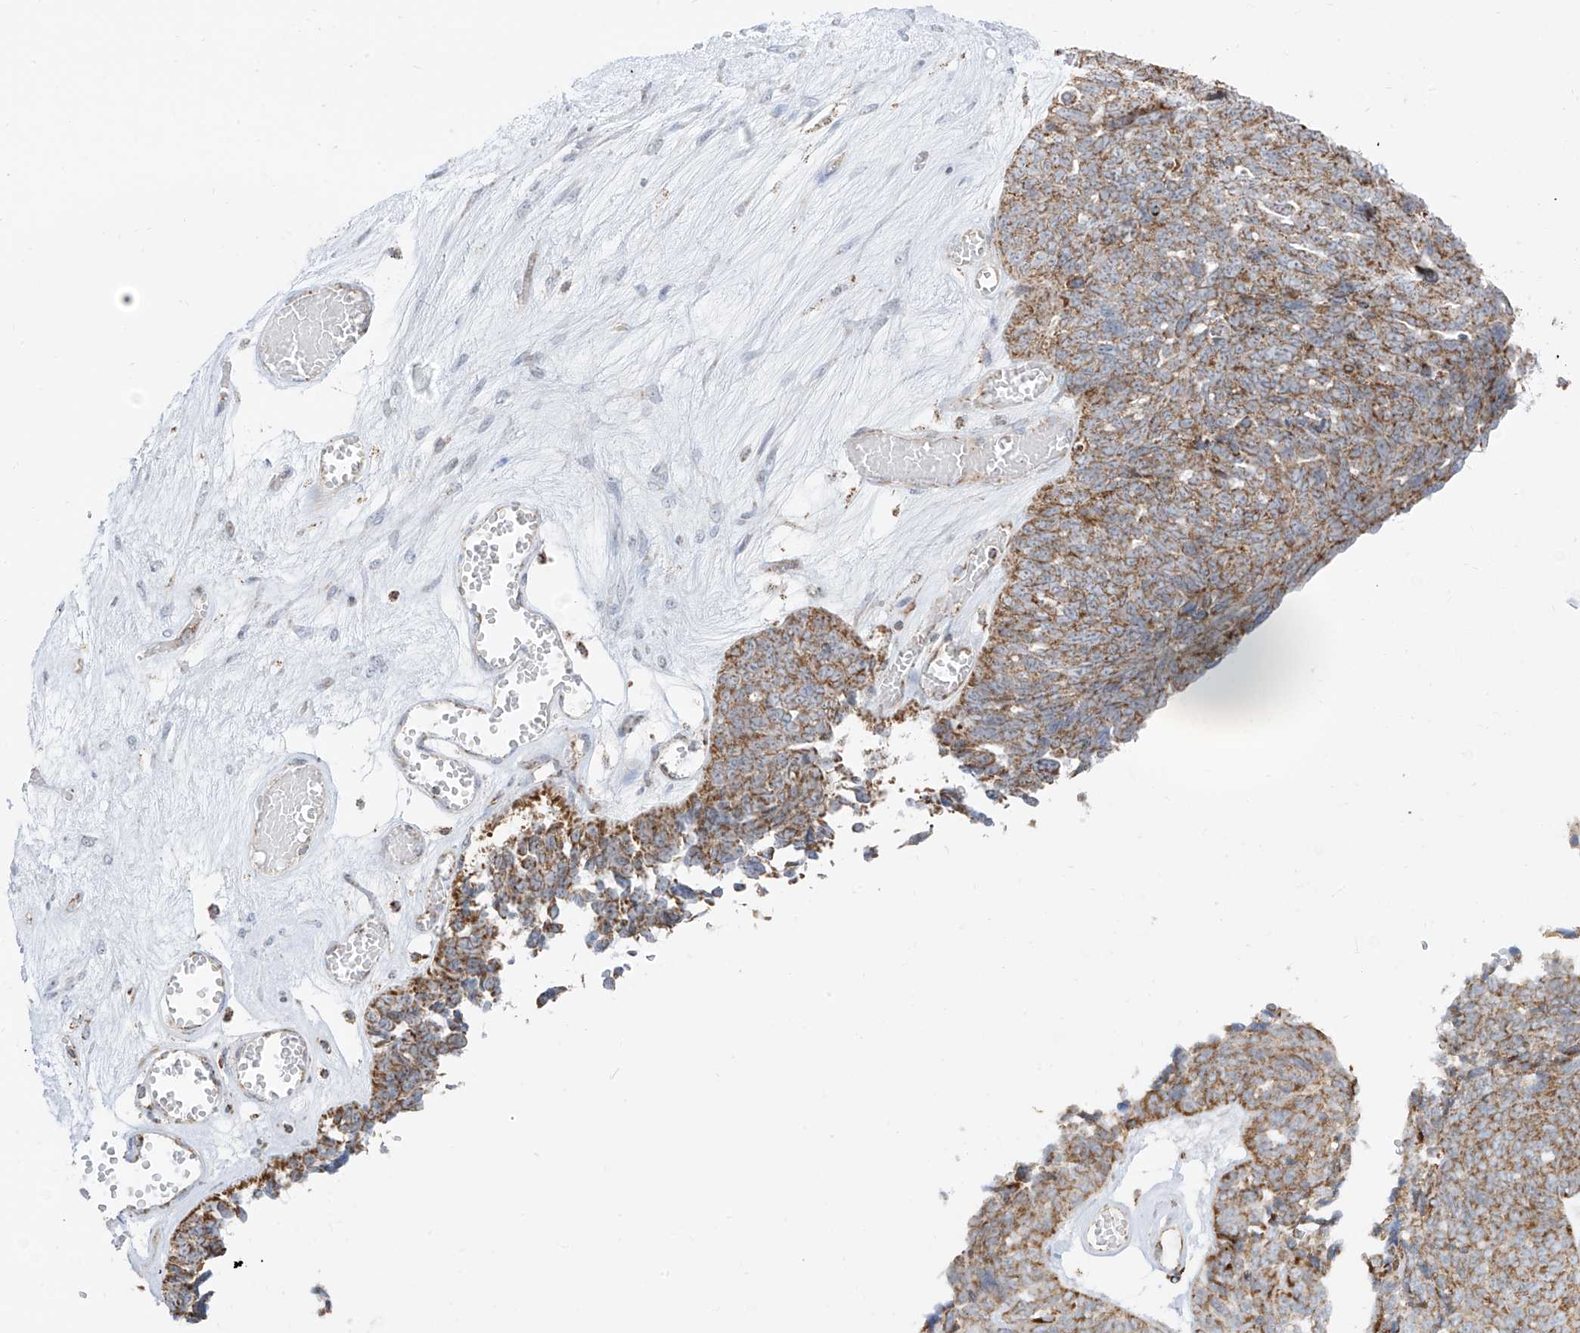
{"staining": {"intensity": "moderate", "quantity": ">75%", "location": "cytoplasmic/membranous"}, "tissue": "ovarian cancer", "cell_type": "Tumor cells", "image_type": "cancer", "snomed": [{"axis": "morphology", "description": "Cystadenocarcinoma, serous, NOS"}, {"axis": "topography", "description": "Ovary"}], "caption": "IHC image of human ovarian cancer stained for a protein (brown), which demonstrates medium levels of moderate cytoplasmic/membranous expression in about >75% of tumor cells.", "gene": "ETHE1", "patient": {"sex": "female", "age": 79}}